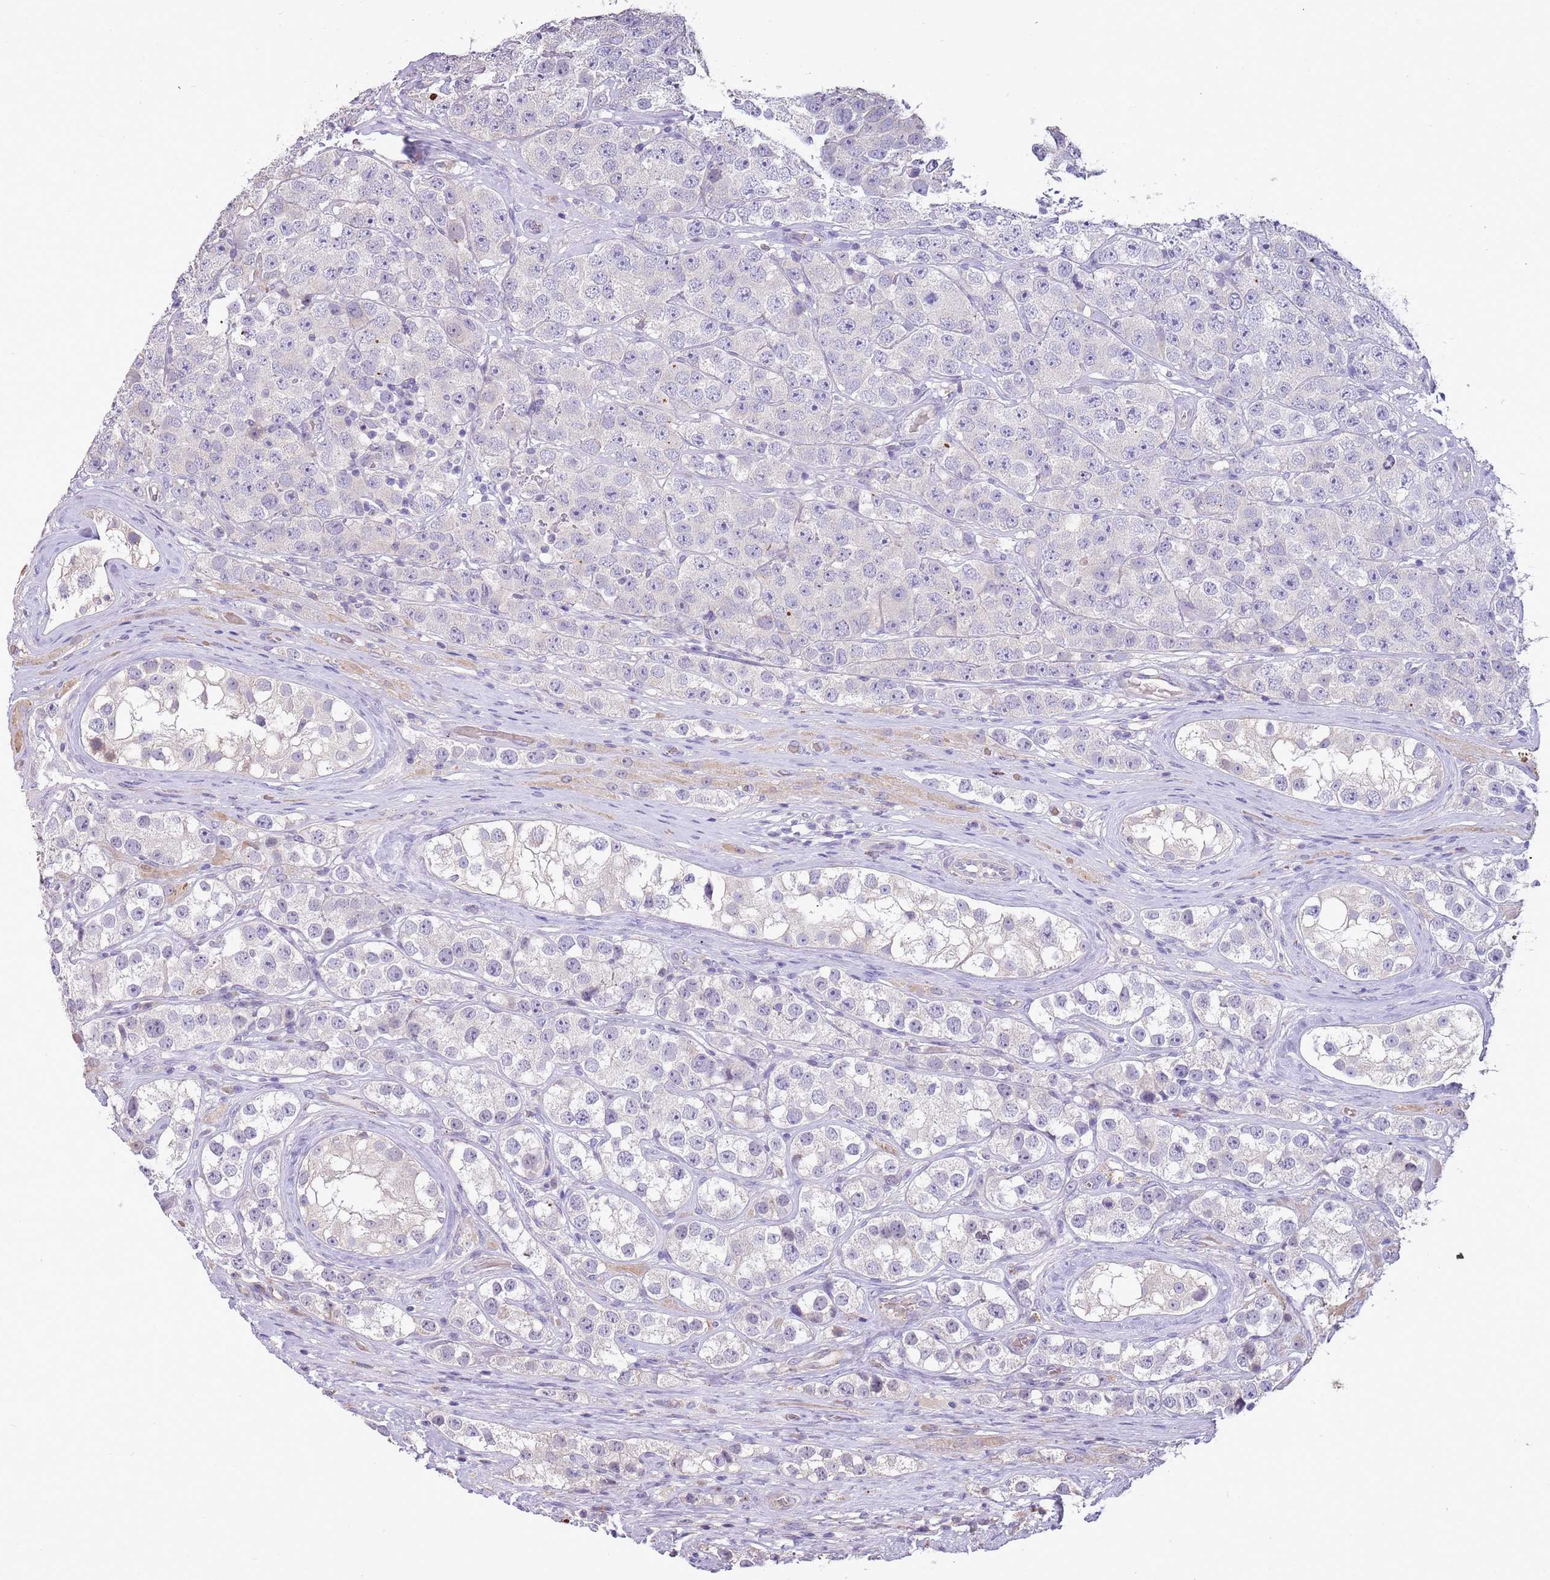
{"staining": {"intensity": "negative", "quantity": "none", "location": "none"}, "tissue": "testis cancer", "cell_type": "Tumor cells", "image_type": "cancer", "snomed": [{"axis": "morphology", "description": "Seminoma, NOS"}, {"axis": "topography", "description": "Testis"}], "caption": "A photomicrograph of human seminoma (testis) is negative for staining in tumor cells.", "gene": "P2RY13", "patient": {"sex": "male", "age": 28}}